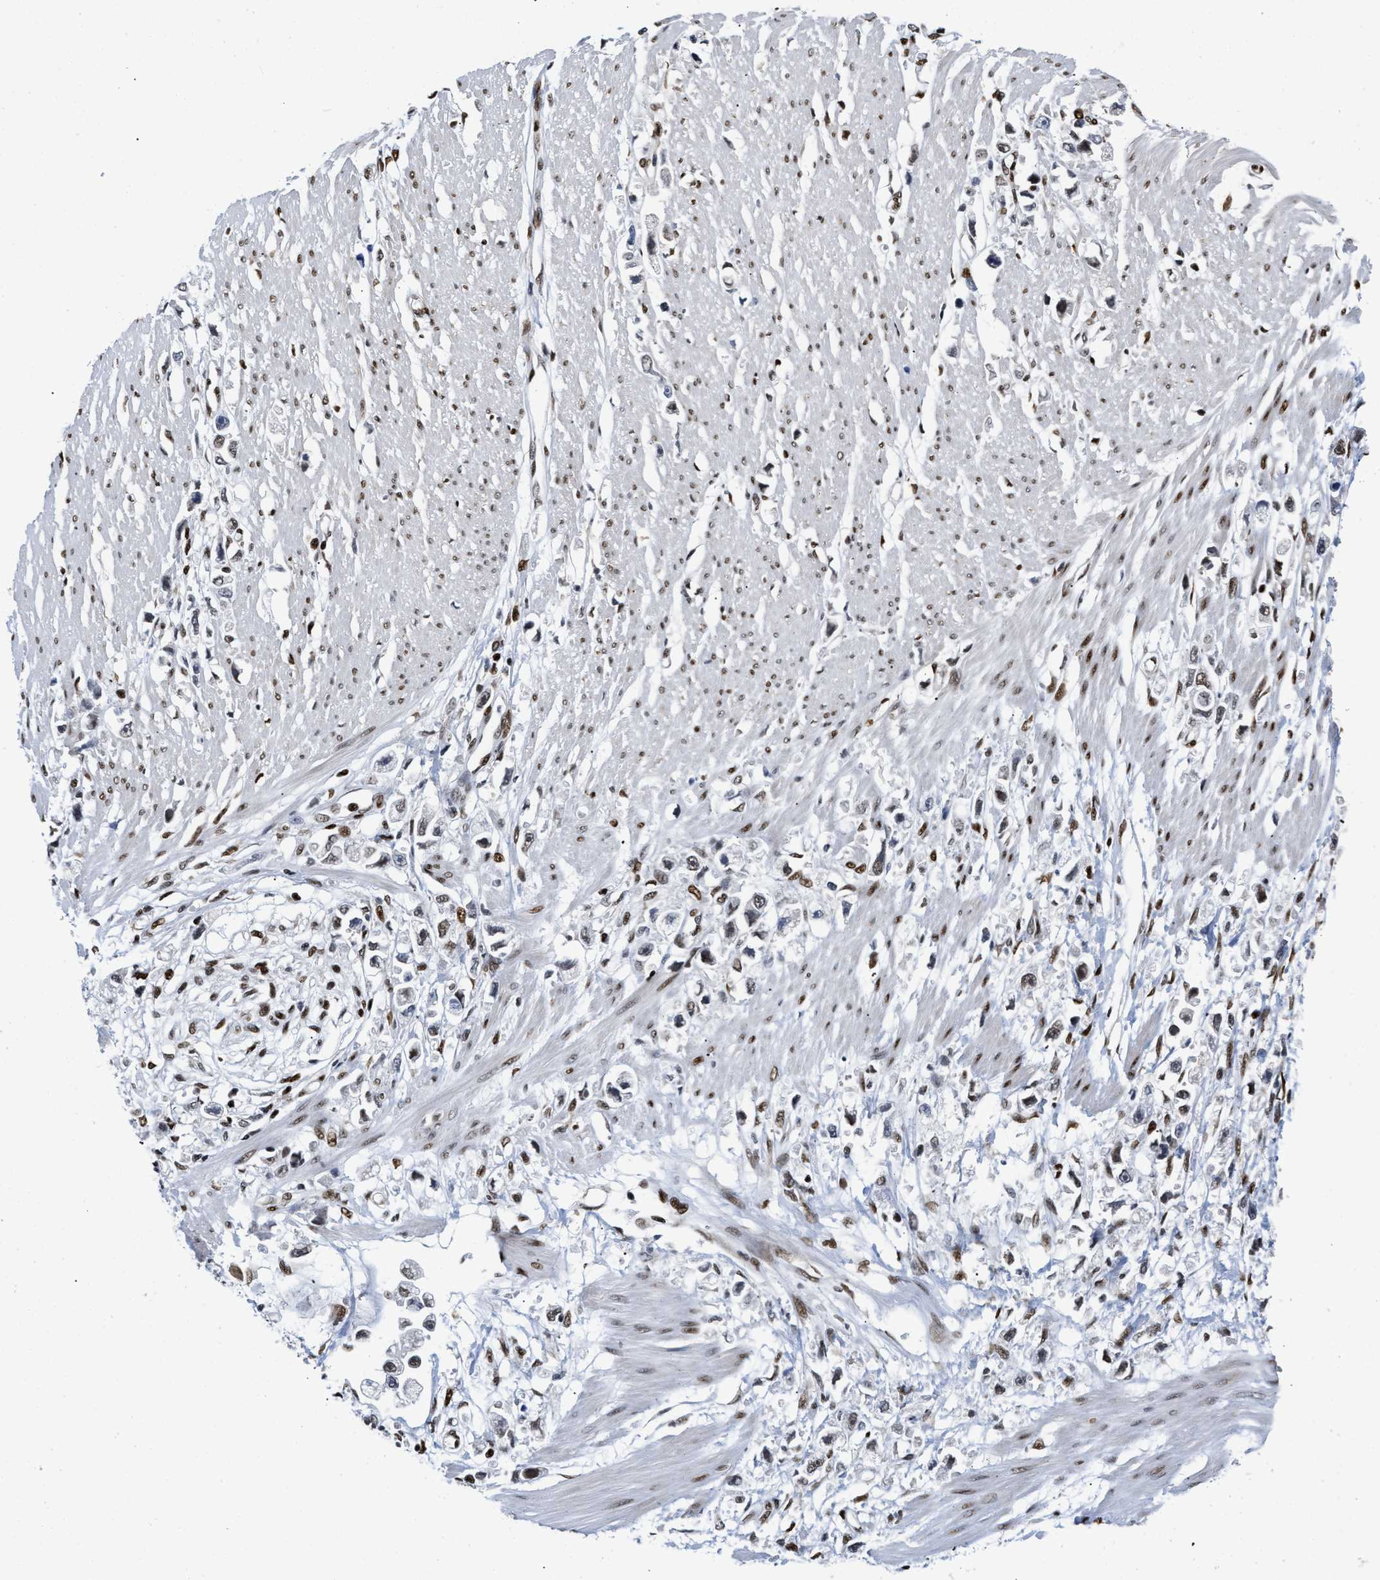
{"staining": {"intensity": "moderate", "quantity": ">75%", "location": "nuclear"}, "tissue": "stomach cancer", "cell_type": "Tumor cells", "image_type": "cancer", "snomed": [{"axis": "morphology", "description": "Adenocarcinoma, NOS"}, {"axis": "topography", "description": "Stomach"}], "caption": "This photomicrograph exhibits IHC staining of stomach cancer, with medium moderate nuclear expression in approximately >75% of tumor cells.", "gene": "CREB1", "patient": {"sex": "female", "age": 59}}